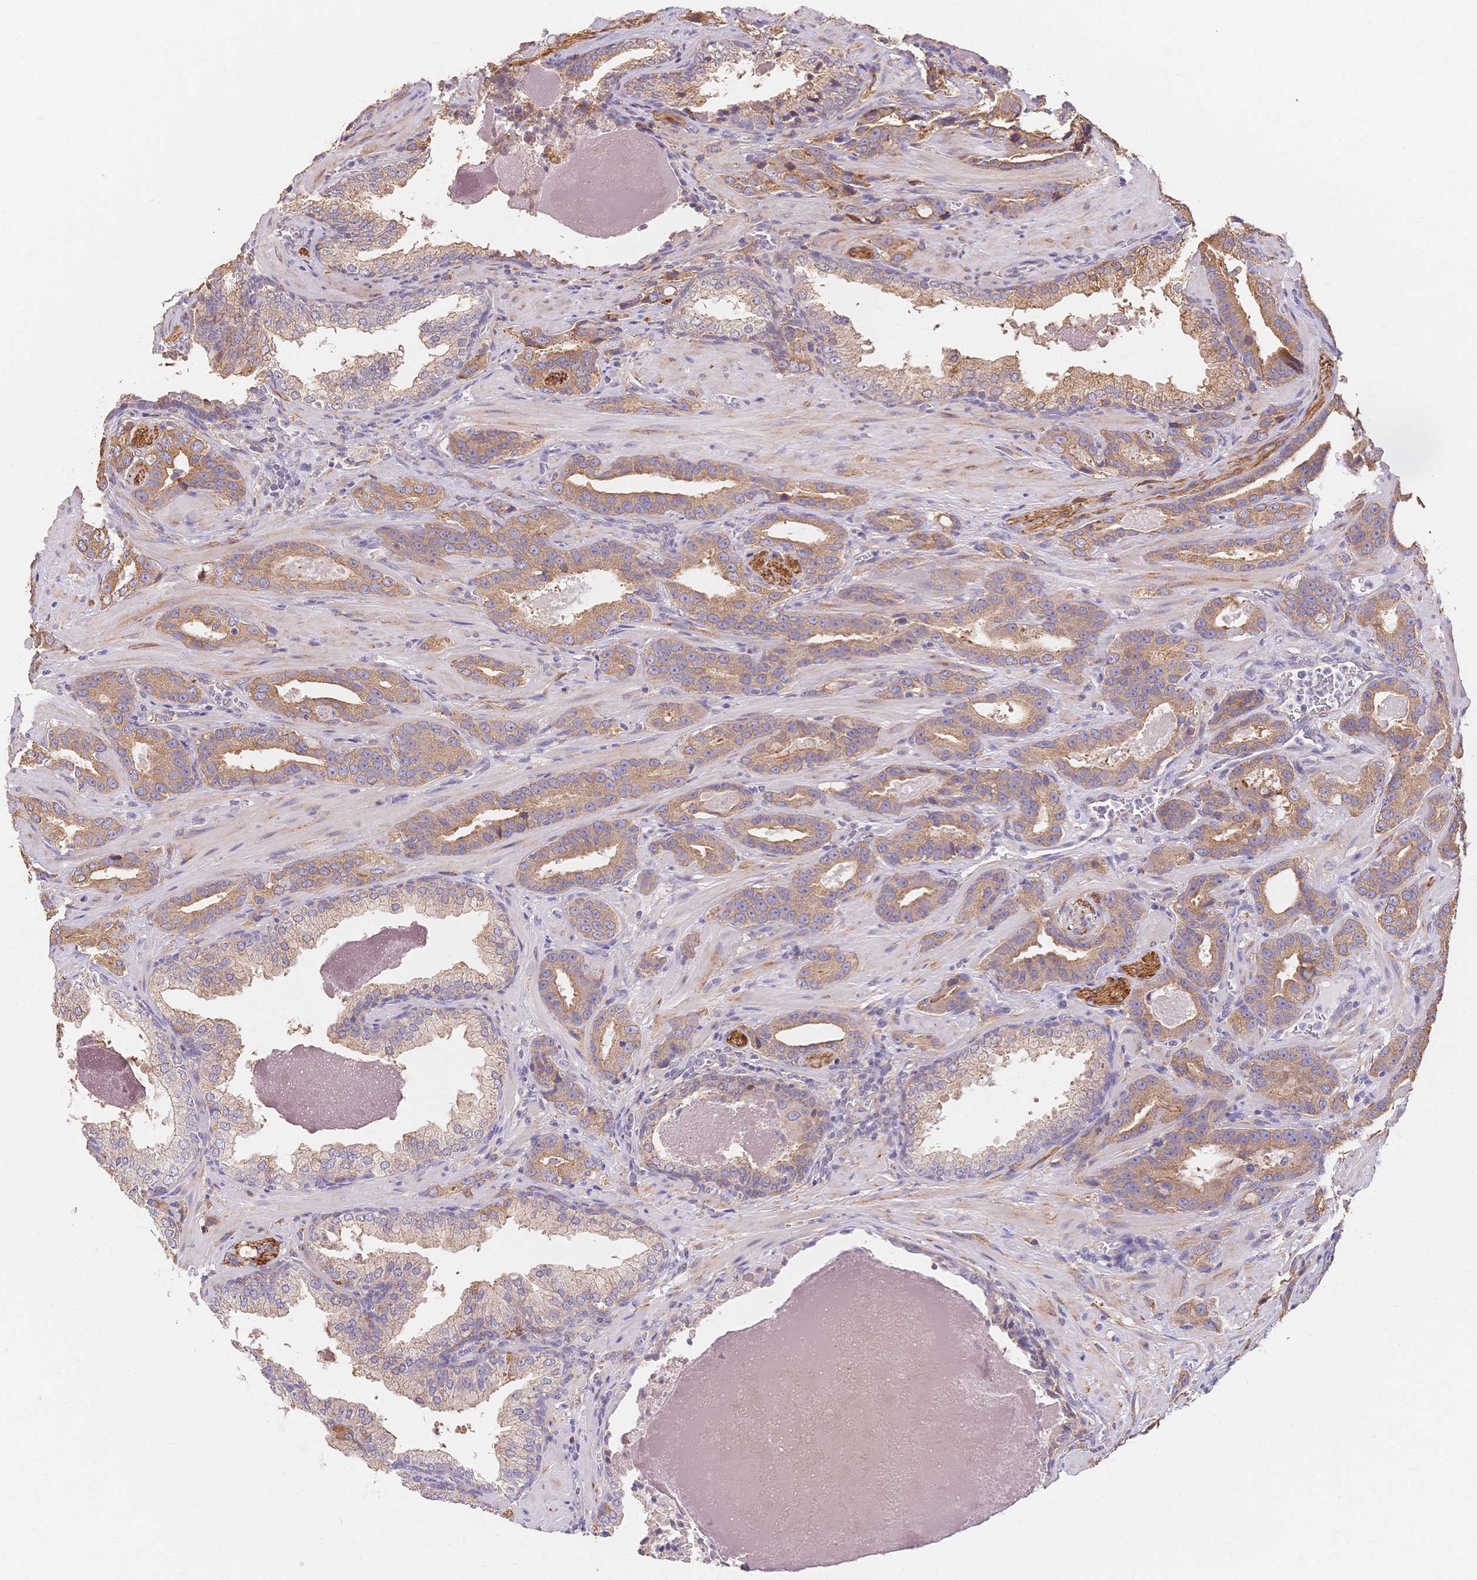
{"staining": {"intensity": "moderate", "quantity": ">75%", "location": "cytoplasmic/membranous"}, "tissue": "prostate cancer", "cell_type": "Tumor cells", "image_type": "cancer", "snomed": [{"axis": "morphology", "description": "Adenocarcinoma, High grade"}, {"axis": "topography", "description": "Prostate"}], "caption": "Immunohistochemistry (IHC) of prostate cancer shows medium levels of moderate cytoplasmic/membranous staining in about >75% of tumor cells.", "gene": "HS3ST5", "patient": {"sex": "male", "age": 65}}